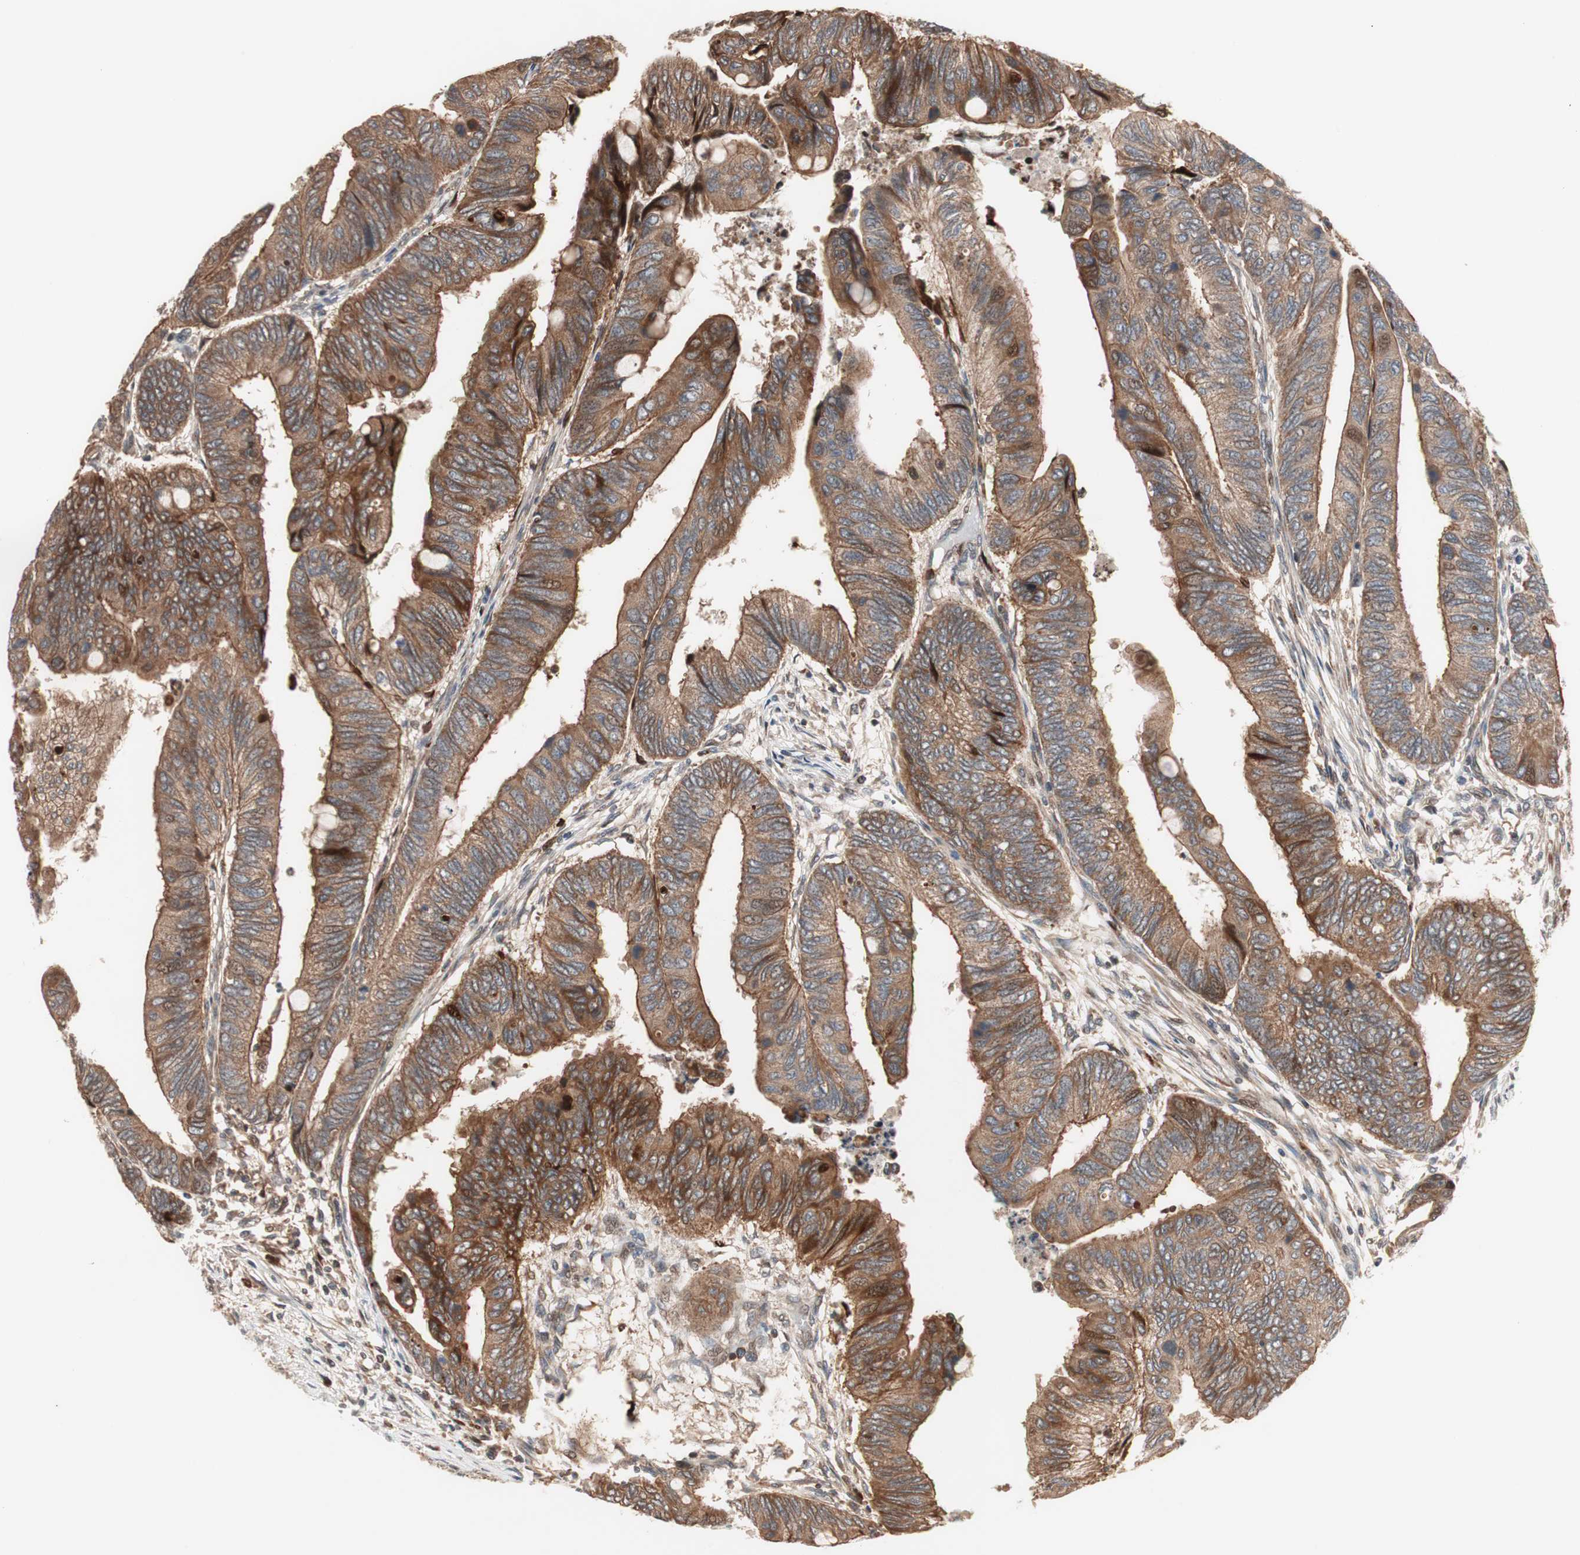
{"staining": {"intensity": "strong", "quantity": ">75%", "location": "cytoplasmic/membranous"}, "tissue": "colorectal cancer", "cell_type": "Tumor cells", "image_type": "cancer", "snomed": [{"axis": "morphology", "description": "Normal tissue, NOS"}, {"axis": "morphology", "description": "Adenocarcinoma, NOS"}, {"axis": "topography", "description": "Rectum"}, {"axis": "topography", "description": "Peripheral nerve tissue"}], "caption": "High-magnification brightfield microscopy of colorectal cancer stained with DAB (3,3'-diaminobenzidine) (brown) and counterstained with hematoxylin (blue). tumor cells exhibit strong cytoplasmic/membranous positivity is identified in about>75% of cells. (DAB (3,3'-diaminobenzidine) = brown stain, brightfield microscopy at high magnification).", "gene": "NF2", "patient": {"sex": "male", "age": 92}}